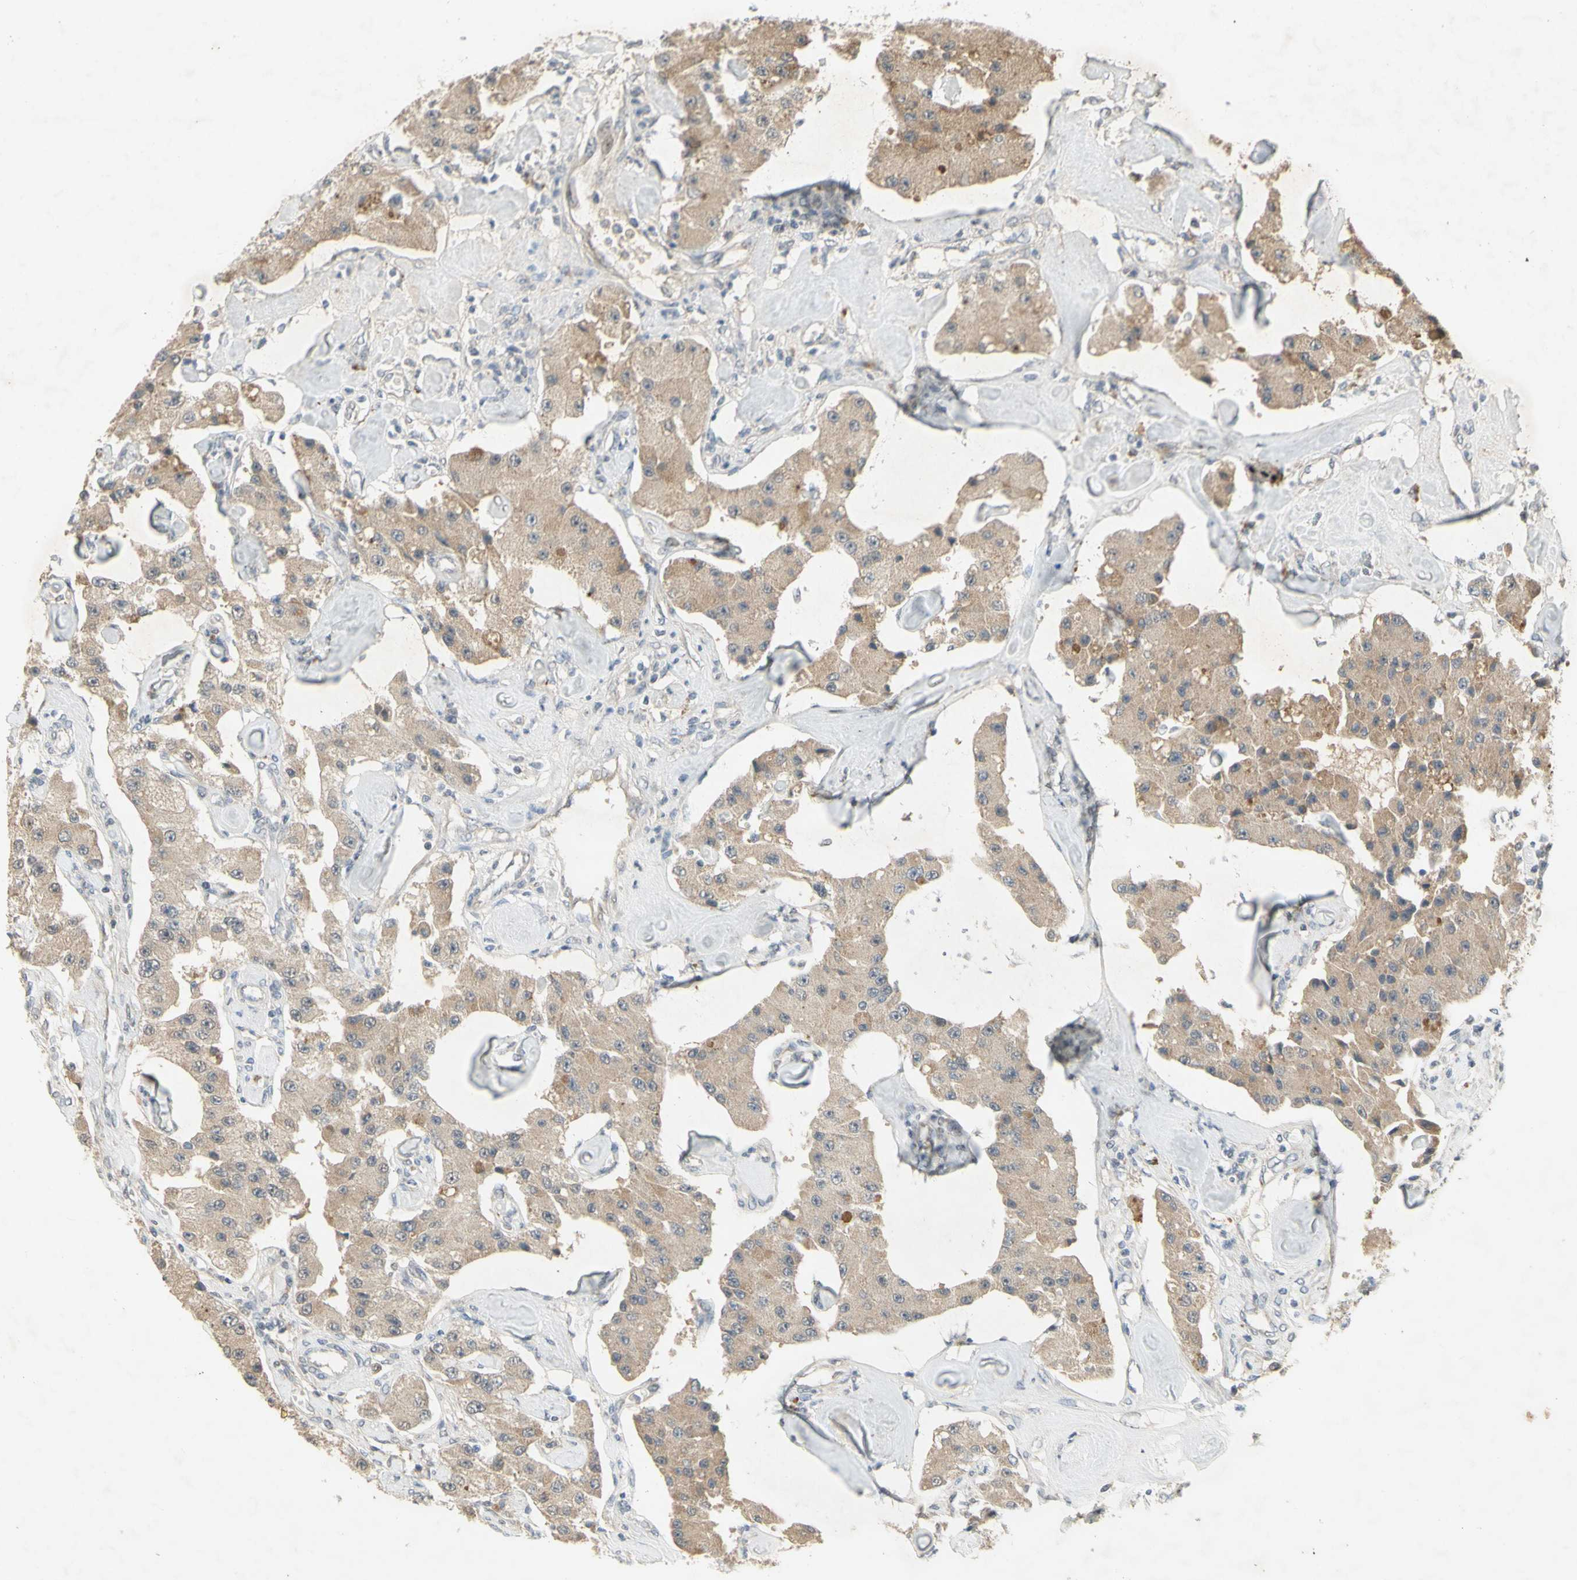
{"staining": {"intensity": "weak", "quantity": ">75%", "location": "cytoplasmic/membranous"}, "tissue": "carcinoid", "cell_type": "Tumor cells", "image_type": "cancer", "snomed": [{"axis": "morphology", "description": "Carcinoid, malignant, NOS"}, {"axis": "topography", "description": "Pancreas"}], "caption": "The histopathology image demonstrates a brown stain indicating the presence of a protein in the cytoplasmic/membranous of tumor cells in carcinoid (malignant).", "gene": "NRG4", "patient": {"sex": "male", "age": 41}}